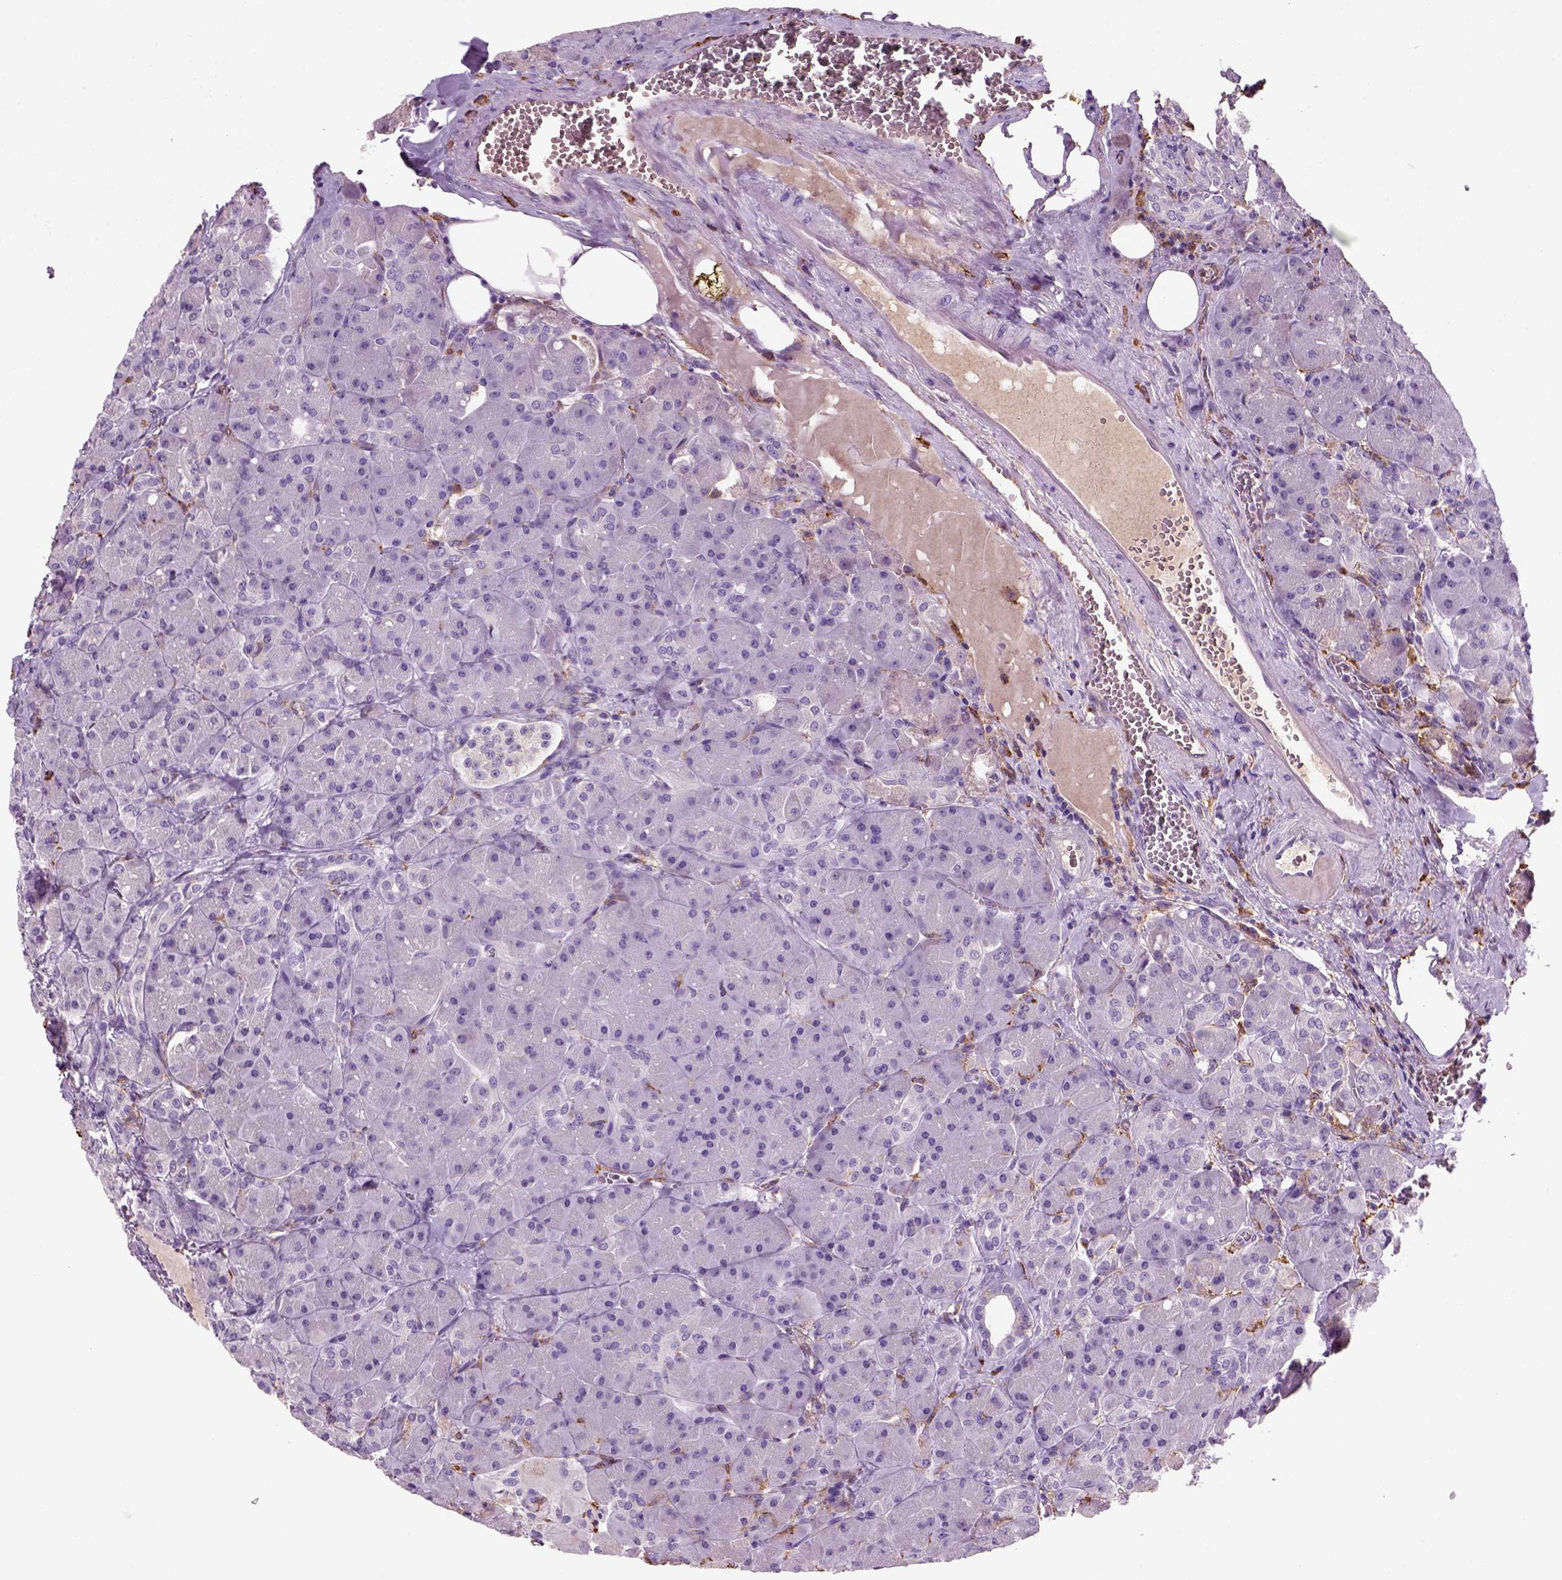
{"staining": {"intensity": "negative", "quantity": "none", "location": "none"}, "tissue": "pancreas", "cell_type": "Exocrine glandular cells", "image_type": "normal", "snomed": [{"axis": "morphology", "description": "Normal tissue, NOS"}, {"axis": "topography", "description": "Pancreas"}], "caption": "DAB immunohistochemical staining of normal pancreas displays no significant positivity in exocrine glandular cells.", "gene": "CD14", "patient": {"sex": "male", "age": 55}}